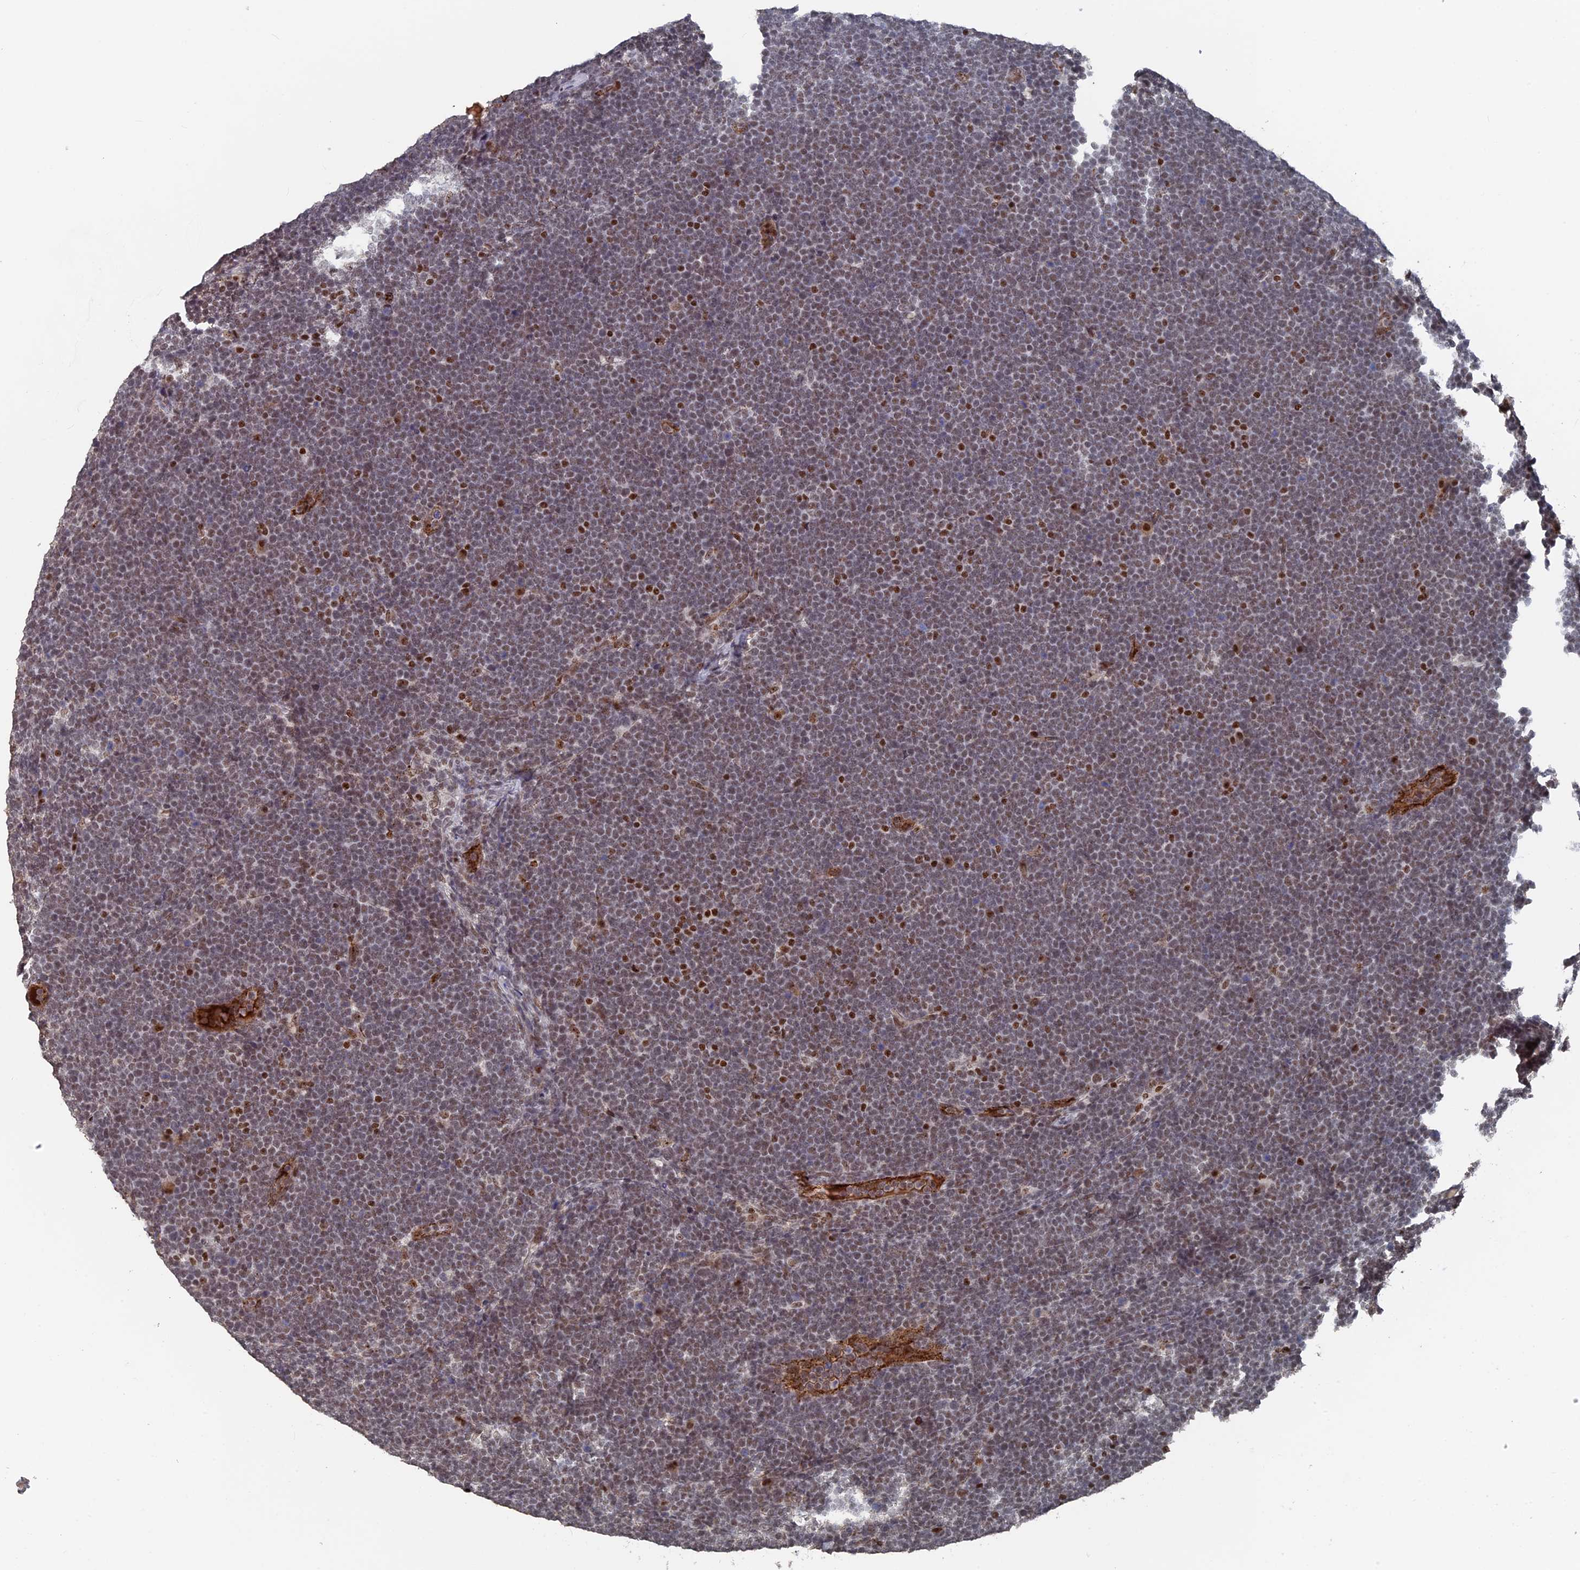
{"staining": {"intensity": "strong", "quantity": "<25%", "location": "nuclear"}, "tissue": "lymphoma", "cell_type": "Tumor cells", "image_type": "cancer", "snomed": [{"axis": "morphology", "description": "Malignant lymphoma, non-Hodgkin's type, High grade"}, {"axis": "topography", "description": "Lymph node"}], "caption": "Tumor cells exhibit medium levels of strong nuclear positivity in about <25% of cells in lymphoma.", "gene": "SH3D21", "patient": {"sex": "male", "age": 13}}